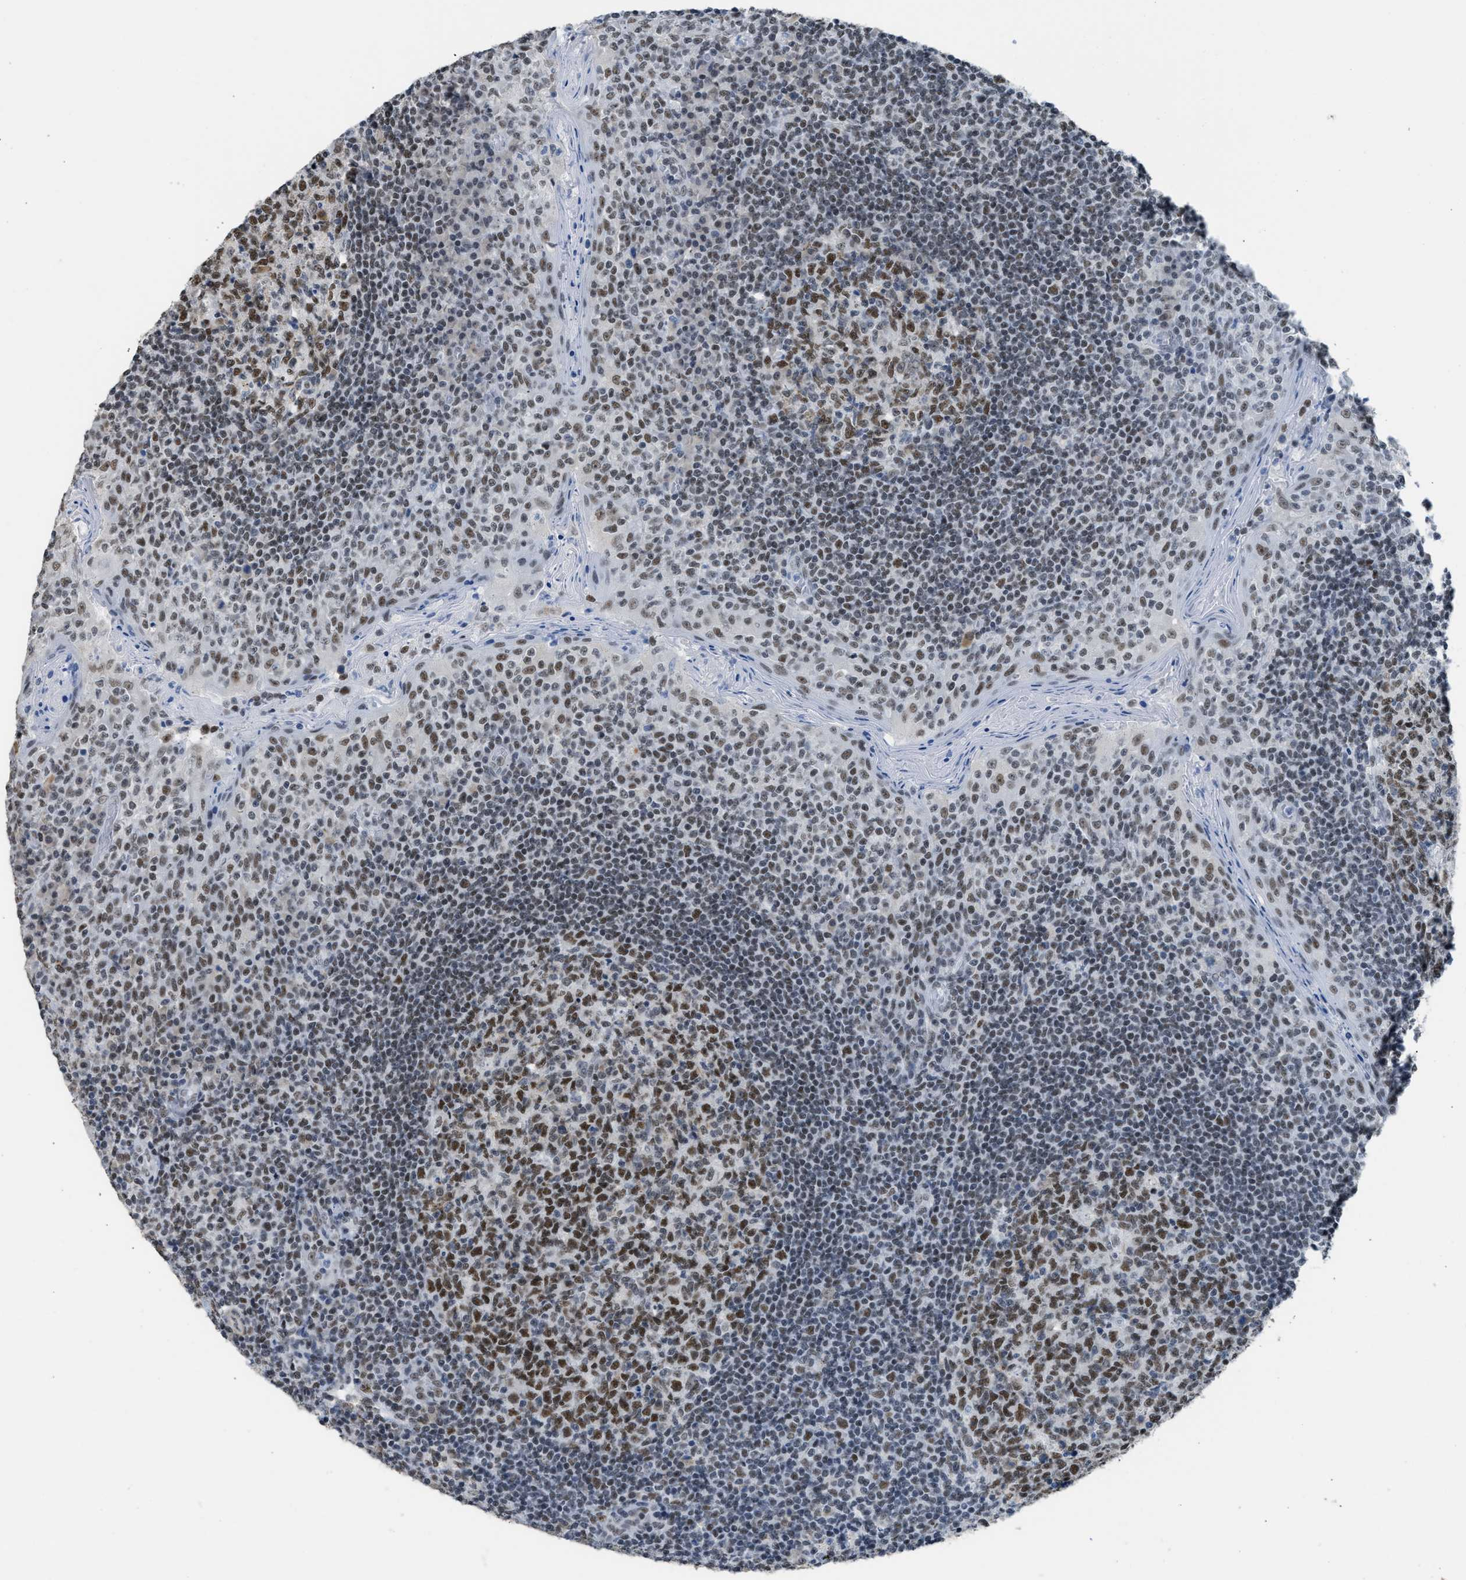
{"staining": {"intensity": "strong", "quantity": ">75%", "location": "nuclear"}, "tissue": "tonsil", "cell_type": "Germinal center cells", "image_type": "normal", "snomed": [{"axis": "morphology", "description": "Normal tissue, NOS"}, {"axis": "topography", "description": "Tonsil"}], "caption": "A high-resolution histopathology image shows immunohistochemistry staining of normal tonsil, which reveals strong nuclear positivity in about >75% of germinal center cells. The protein is stained brown, and the nuclei are stained in blue (DAB IHC with brightfield microscopy, high magnification).", "gene": "SCAF4", "patient": {"sex": "female", "age": 19}}